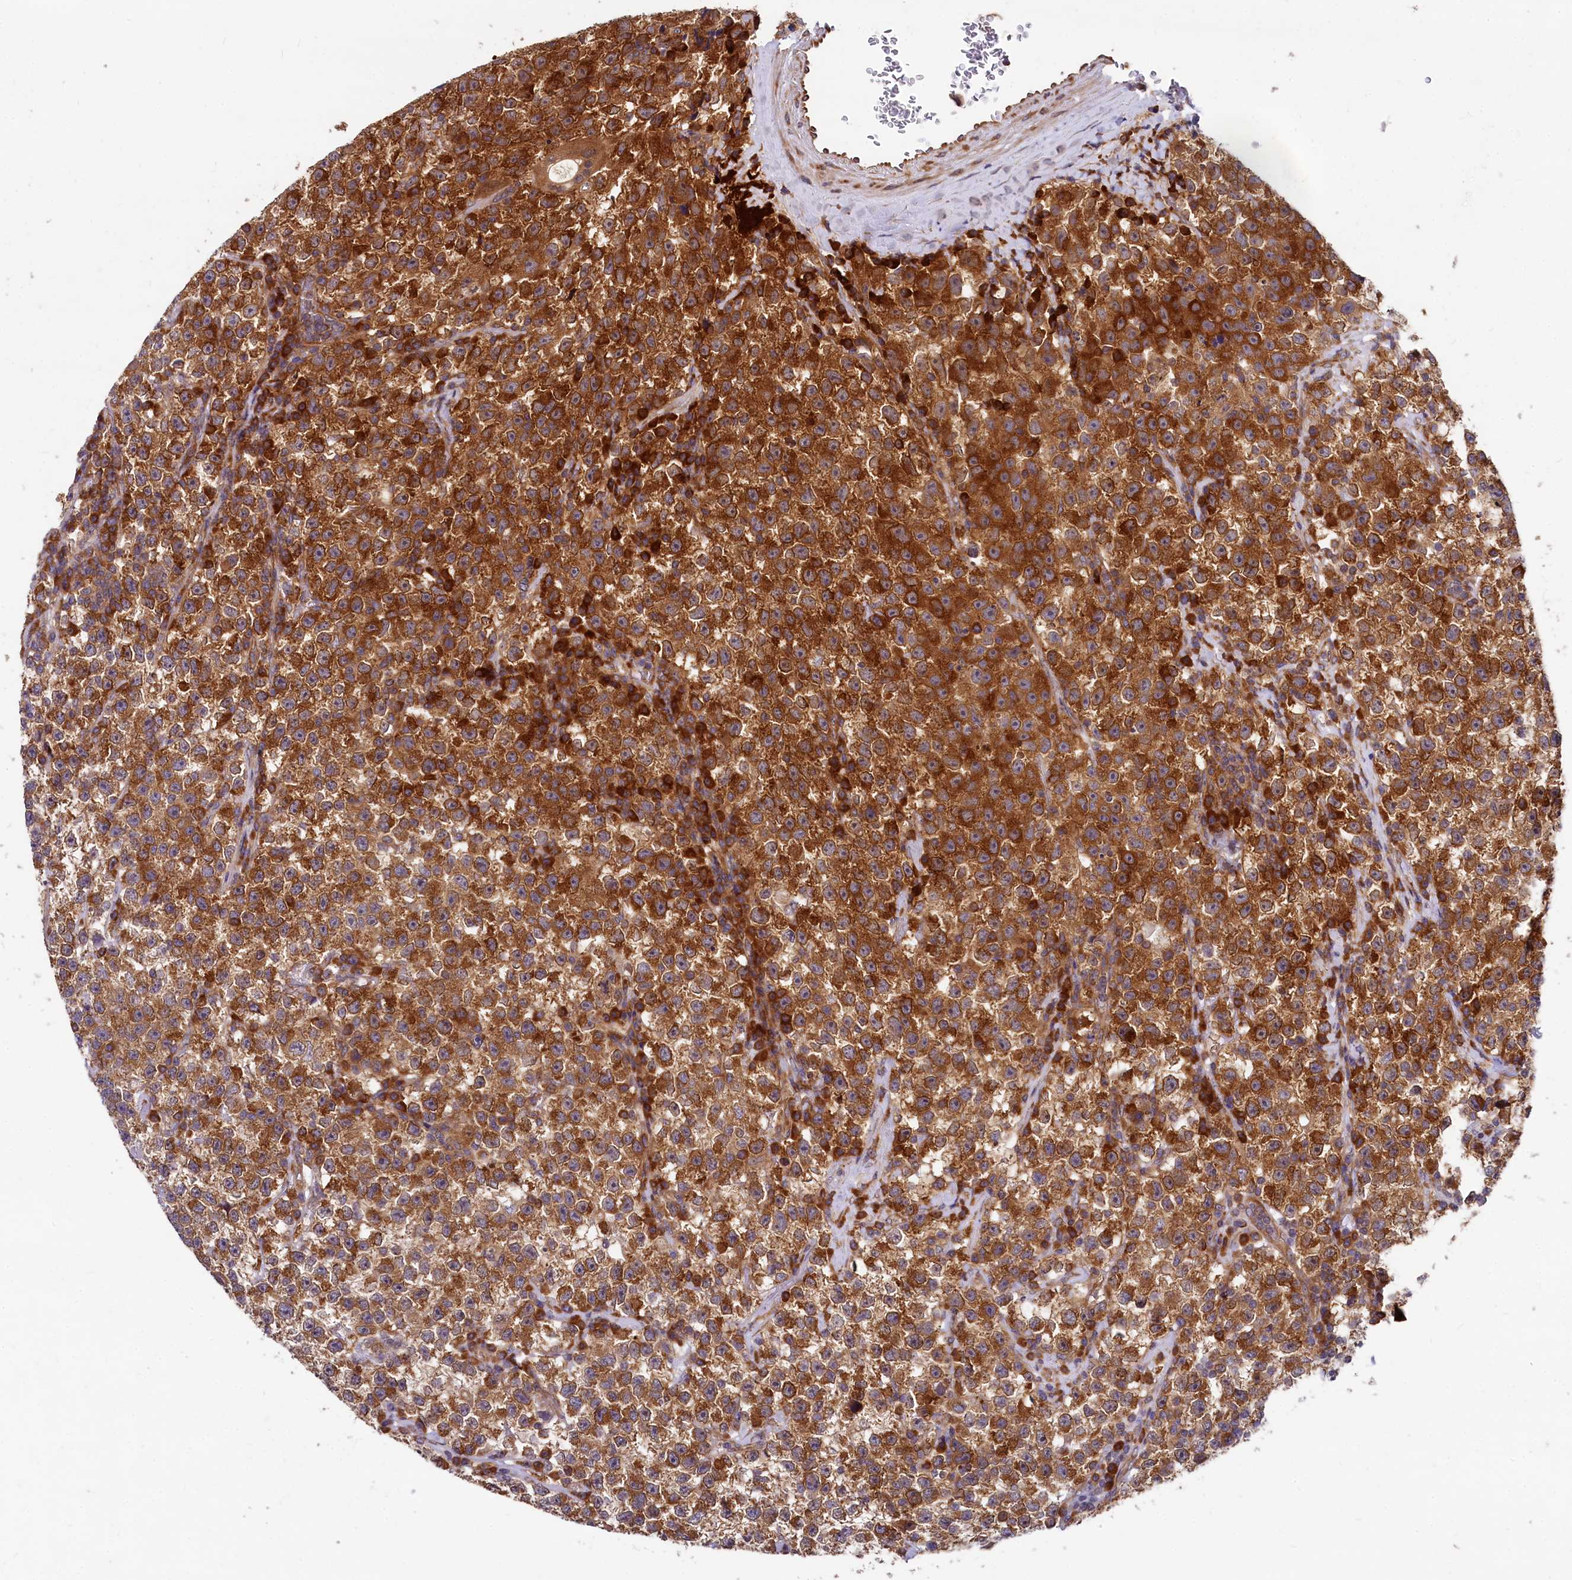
{"staining": {"intensity": "strong", "quantity": ">75%", "location": "cytoplasmic/membranous"}, "tissue": "testis cancer", "cell_type": "Tumor cells", "image_type": "cancer", "snomed": [{"axis": "morphology", "description": "Seminoma, NOS"}, {"axis": "topography", "description": "Testis"}], "caption": "Immunohistochemical staining of testis cancer shows high levels of strong cytoplasmic/membranous staining in approximately >75% of tumor cells.", "gene": "EIF2B2", "patient": {"sex": "male", "age": 22}}